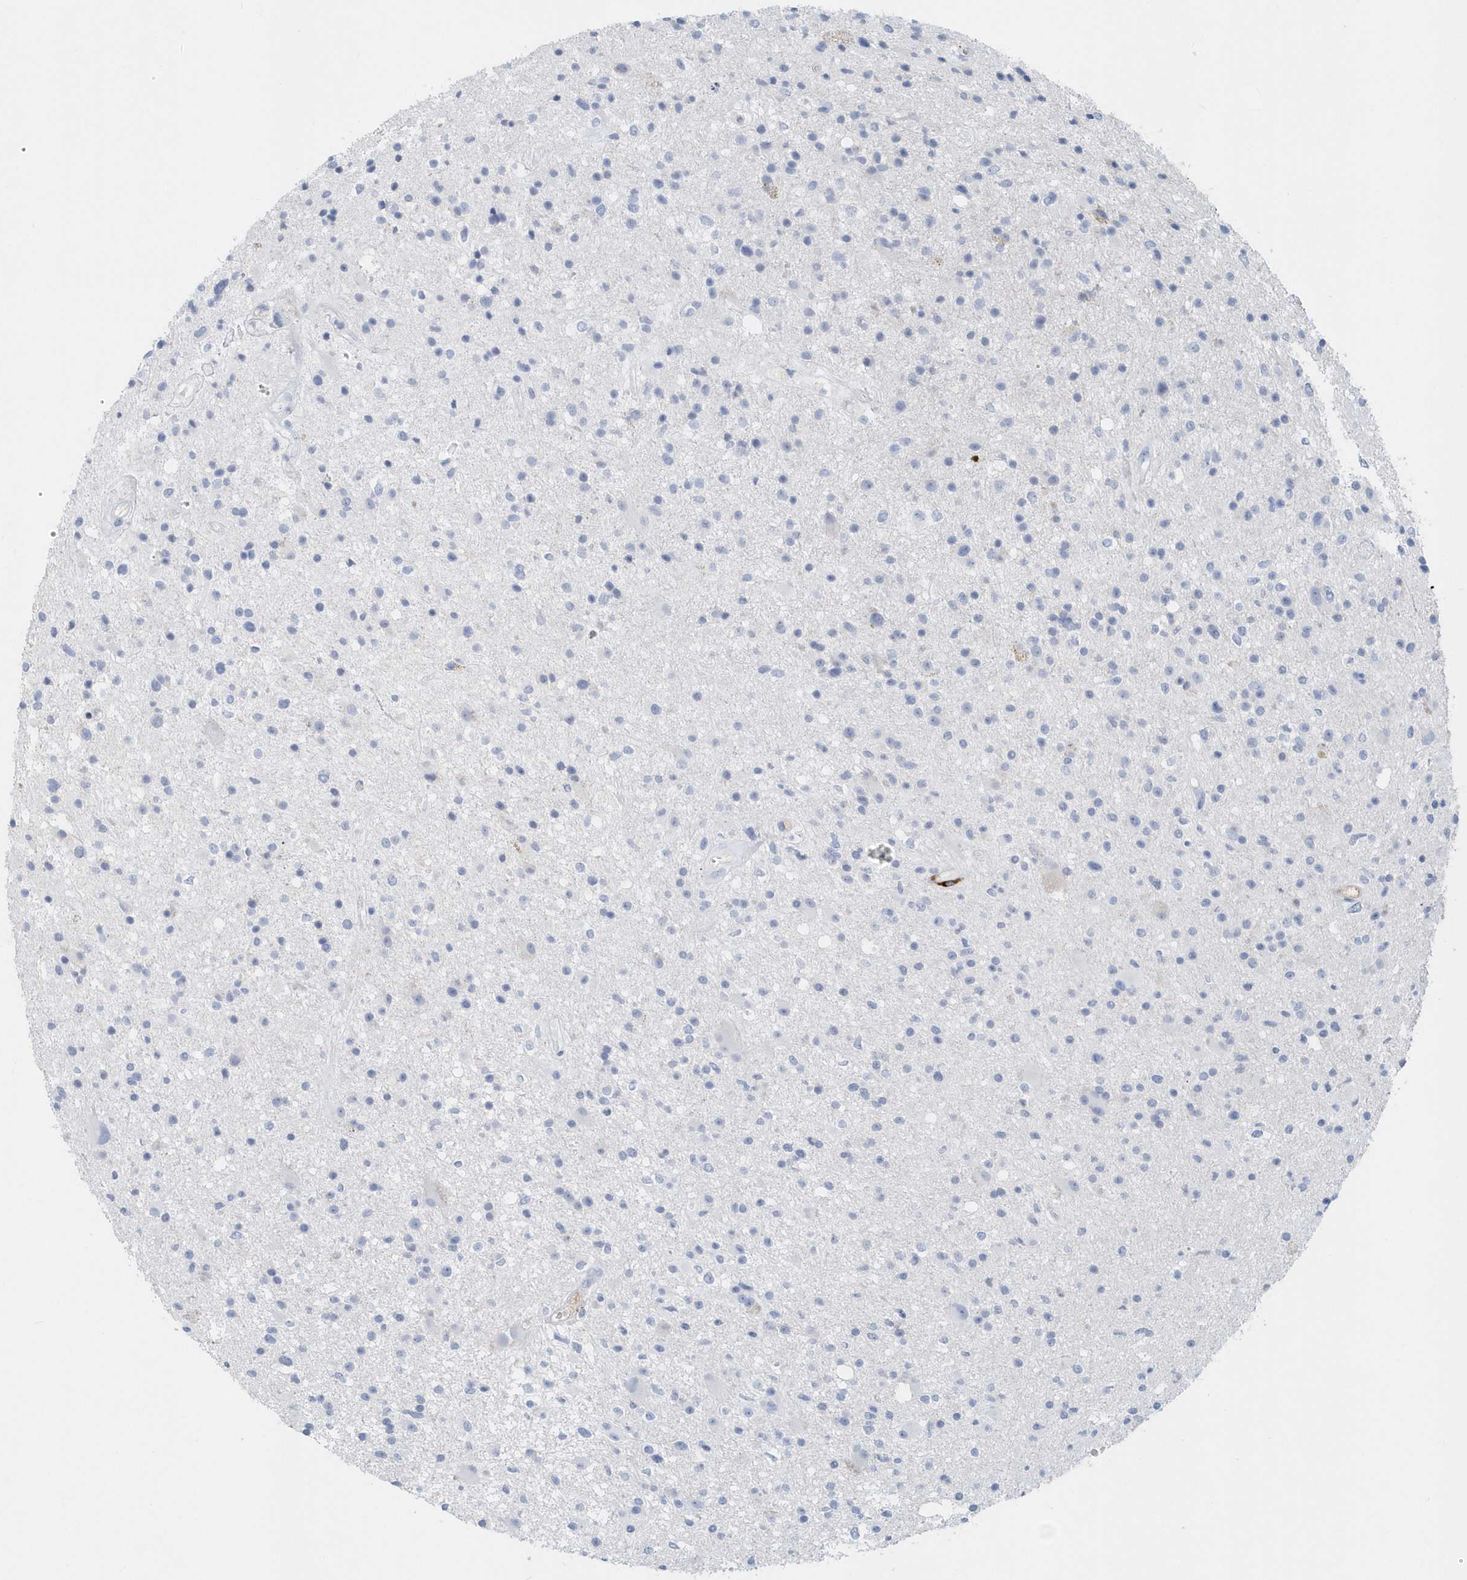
{"staining": {"intensity": "negative", "quantity": "none", "location": "none"}, "tissue": "glioma", "cell_type": "Tumor cells", "image_type": "cancer", "snomed": [{"axis": "morphology", "description": "Glioma, malignant, High grade"}, {"axis": "topography", "description": "Brain"}], "caption": "Protein analysis of glioma reveals no significant expression in tumor cells.", "gene": "JCHAIN", "patient": {"sex": "male", "age": 33}}